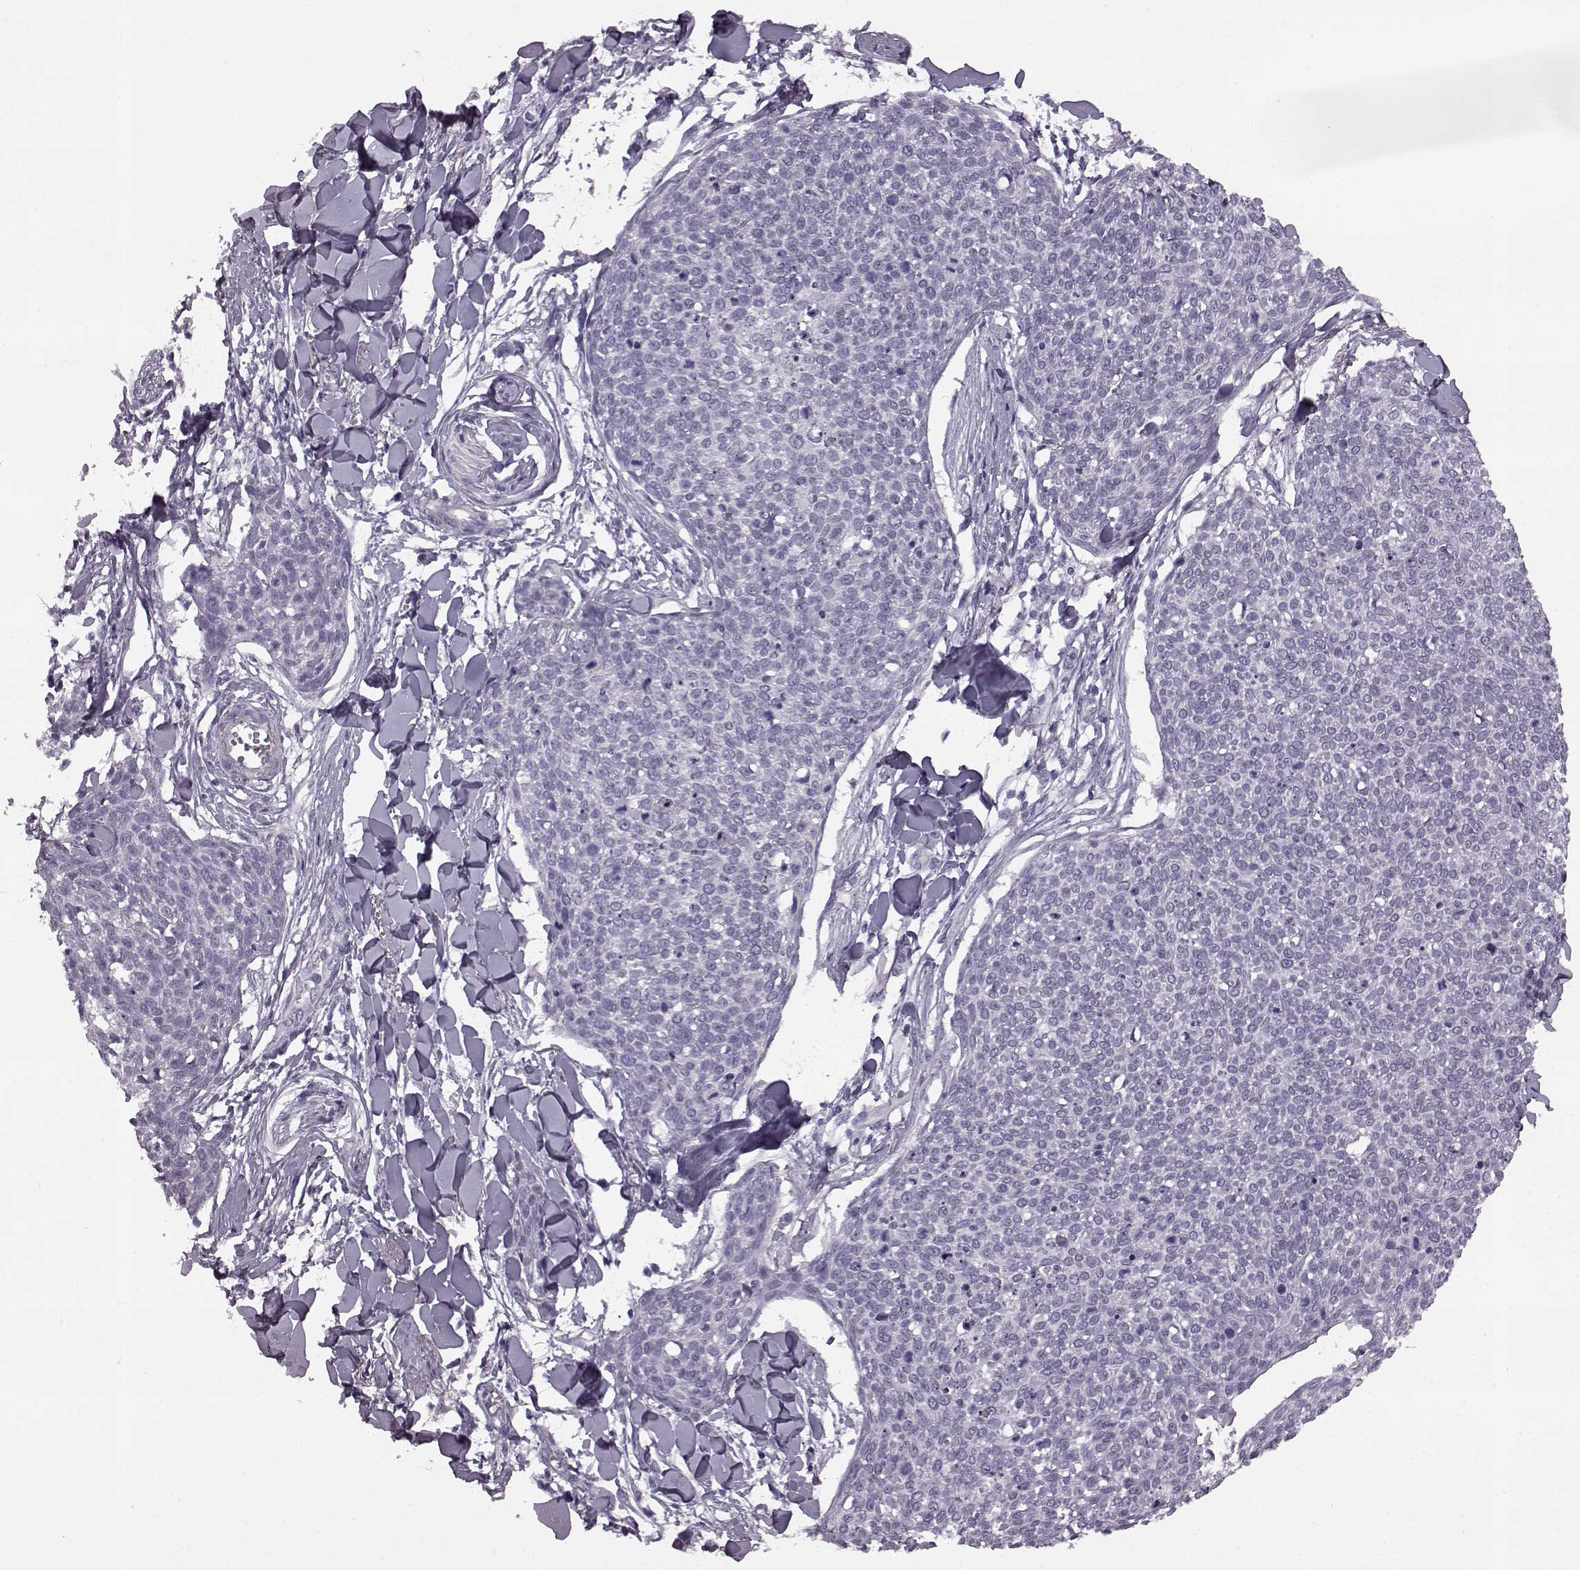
{"staining": {"intensity": "negative", "quantity": "none", "location": "none"}, "tissue": "skin cancer", "cell_type": "Tumor cells", "image_type": "cancer", "snomed": [{"axis": "morphology", "description": "Squamous cell carcinoma, NOS"}, {"axis": "topography", "description": "Skin"}, {"axis": "topography", "description": "Vulva"}], "caption": "Immunohistochemistry of human skin cancer (squamous cell carcinoma) demonstrates no positivity in tumor cells. (Stains: DAB immunohistochemistry (IHC) with hematoxylin counter stain, Microscopy: brightfield microscopy at high magnification).", "gene": "PRPH2", "patient": {"sex": "female", "age": 75}}